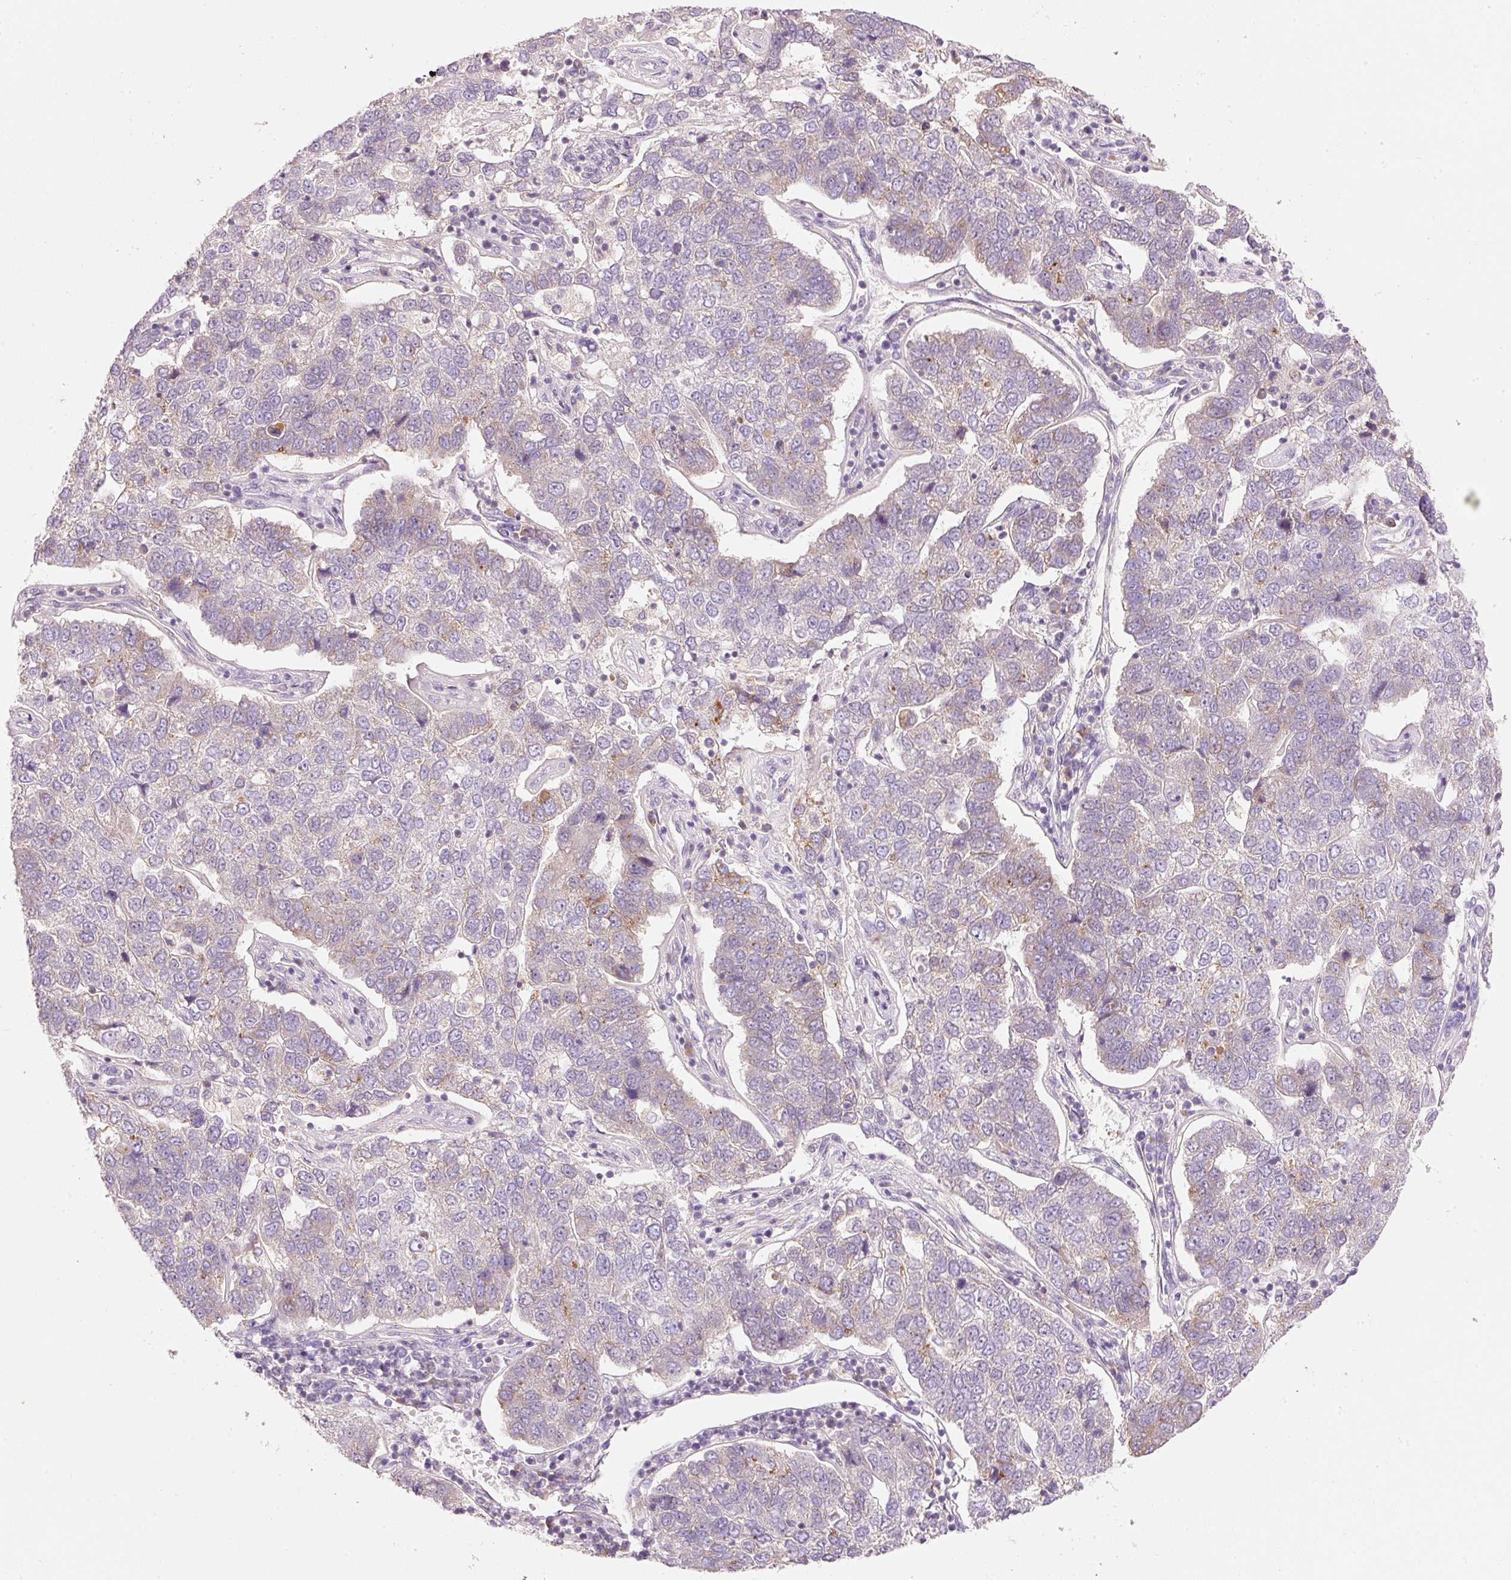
{"staining": {"intensity": "moderate", "quantity": "<25%", "location": "cytoplasmic/membranous"}, "tissue": "pancreatic cancer", "cell_type": "Tumor cells", "image_type": "cancer", "snomed": [{"axis": "morphology", "description": "Adenocarcinoma, NOS"}, {"axis": "topography", "description": "Pancreas"}], "caption": "Protein staining exhibits moderate cytoplasmic/membranous positivity in about <25% of tumor cells in pancreatic cancer. (IHC, brightfield microscopy, high magnification).", "gene": "RNF167", "patient": {"sex": "female", "age": 61}}